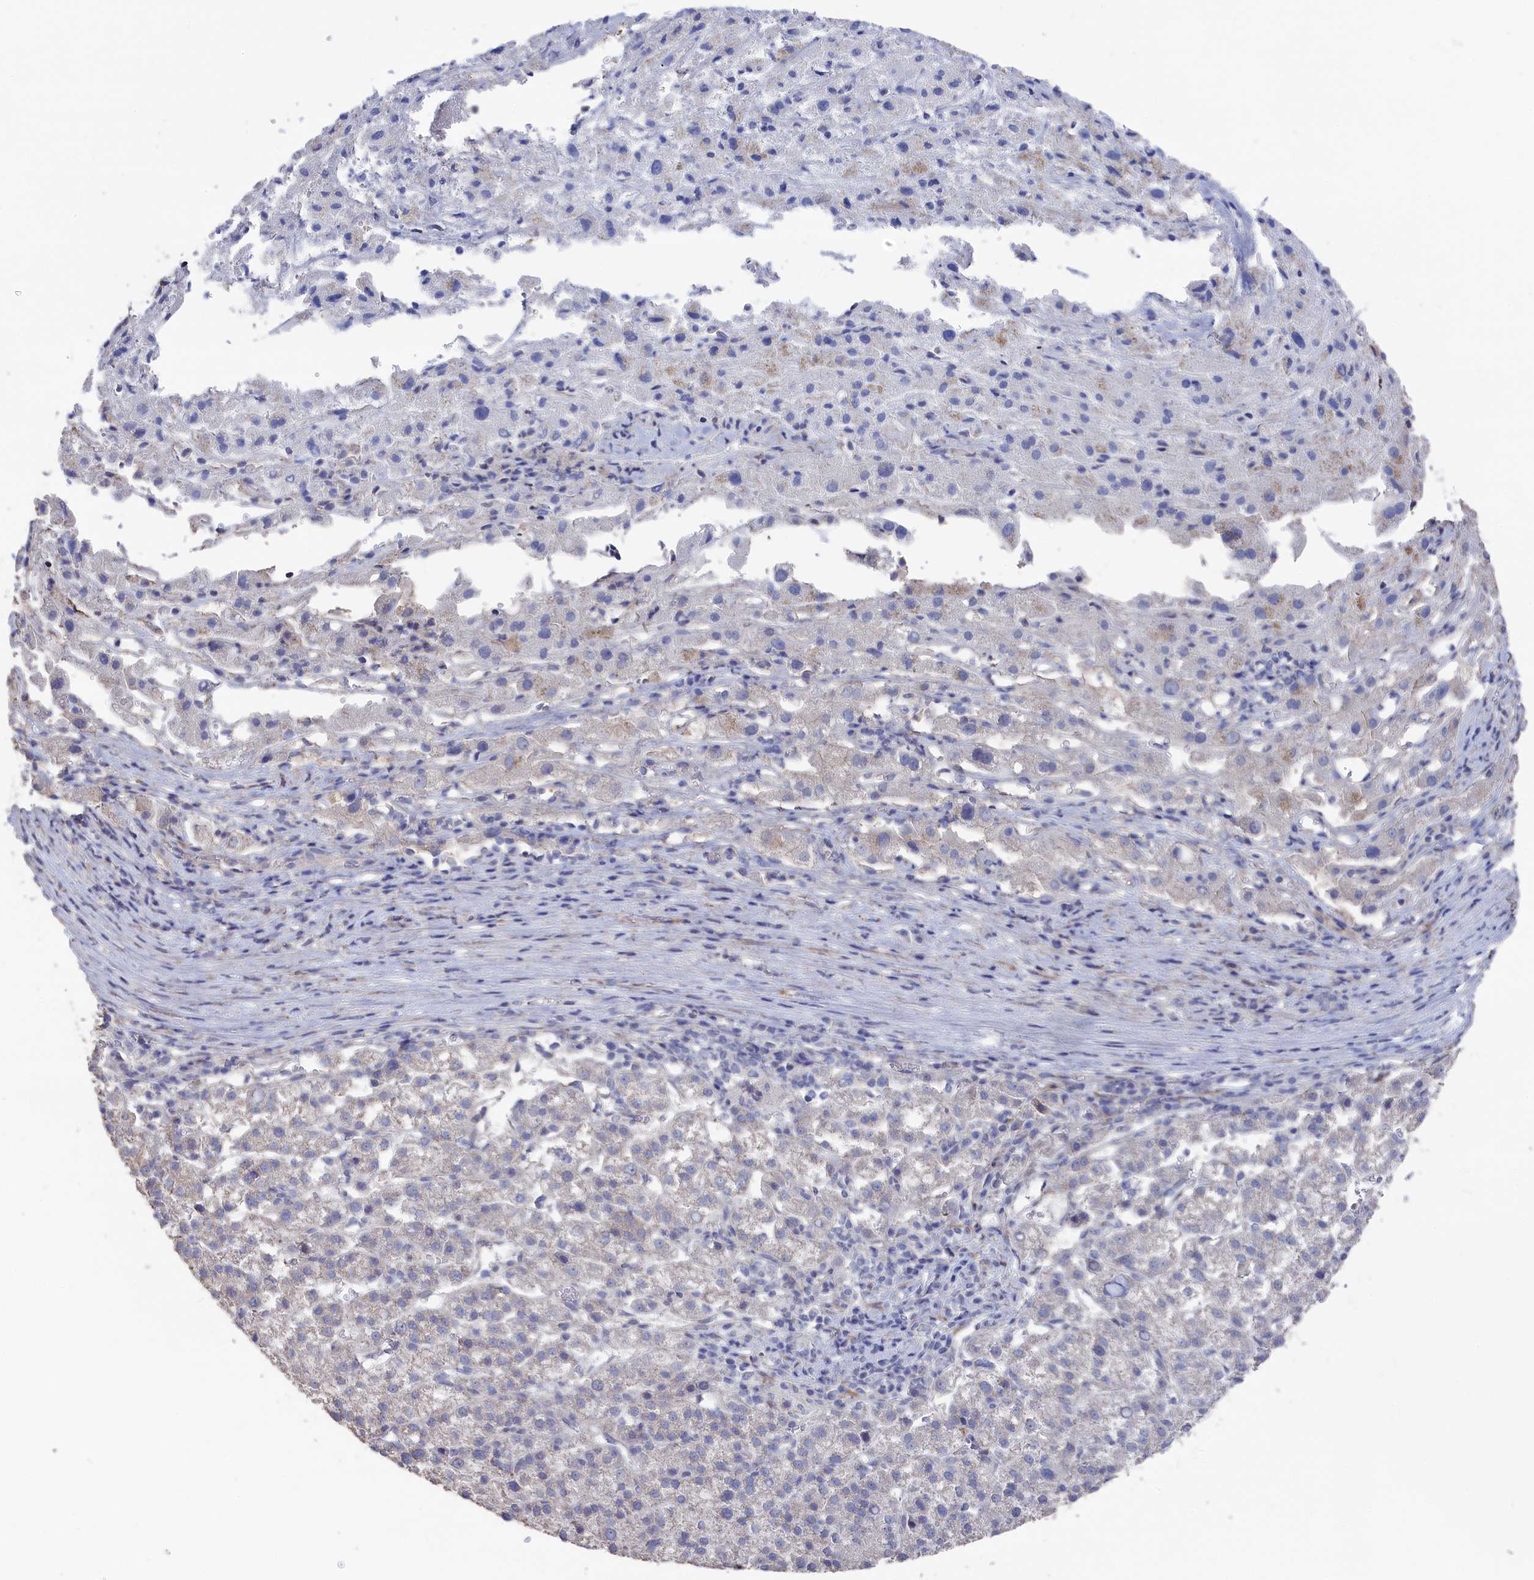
{"staining": {"intensity": "negative", "quantity": "none", "location": "none"}, "tissue": "liver cancer", "cell_type": "Tumor cells", "image_type": "cancer", "snomed": [{"axis": "morphology", "description": "Carcinoma, Hepatocellular, NOS"}, {"axis": "topography", "description": "Liver"}], "caption": "The IHC photomicrograph has no significant positivity in tumor cells of liver cancer tissue.", "gene": "SEMG2", "patient": {"sex": "female", "age": 58}}